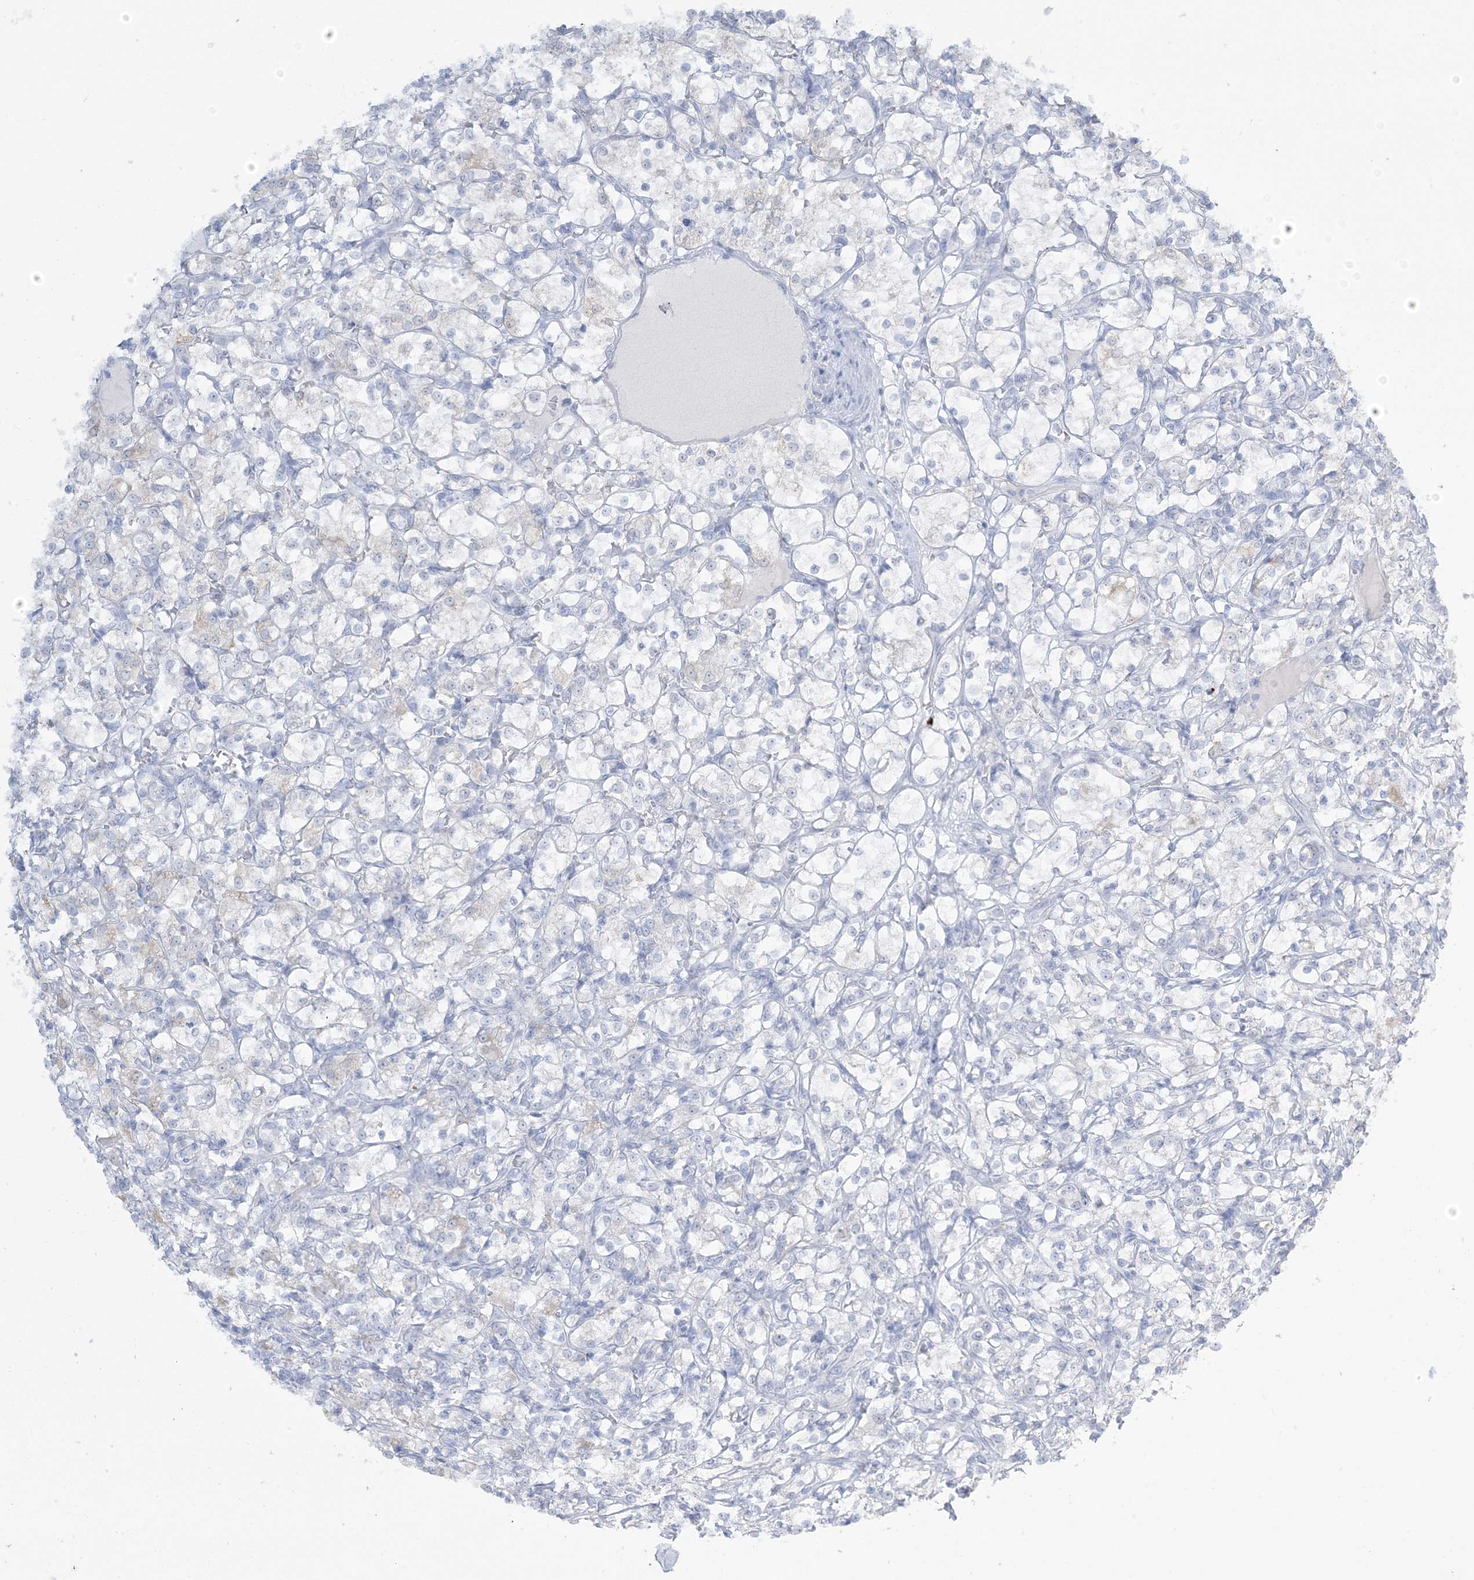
{"staining": {"intensity": "negative", "quantity": "none", "location": "none"}, "tissue": "renal cancer", "cell_type": "Tumor cells", "image_type": "cancer", "snomed": [{"axis": "morphology", "description": "Adenocarcinoma, NOS"}, {"axis": "topography", "description": "Kidney"}], "caption": "The IHC photomicrograph has no significant staining in tumor cells of adenocarcinoma (renal) tissue.", "gene": "AGXT", "patient": {"sex": "female", "age": 69}}